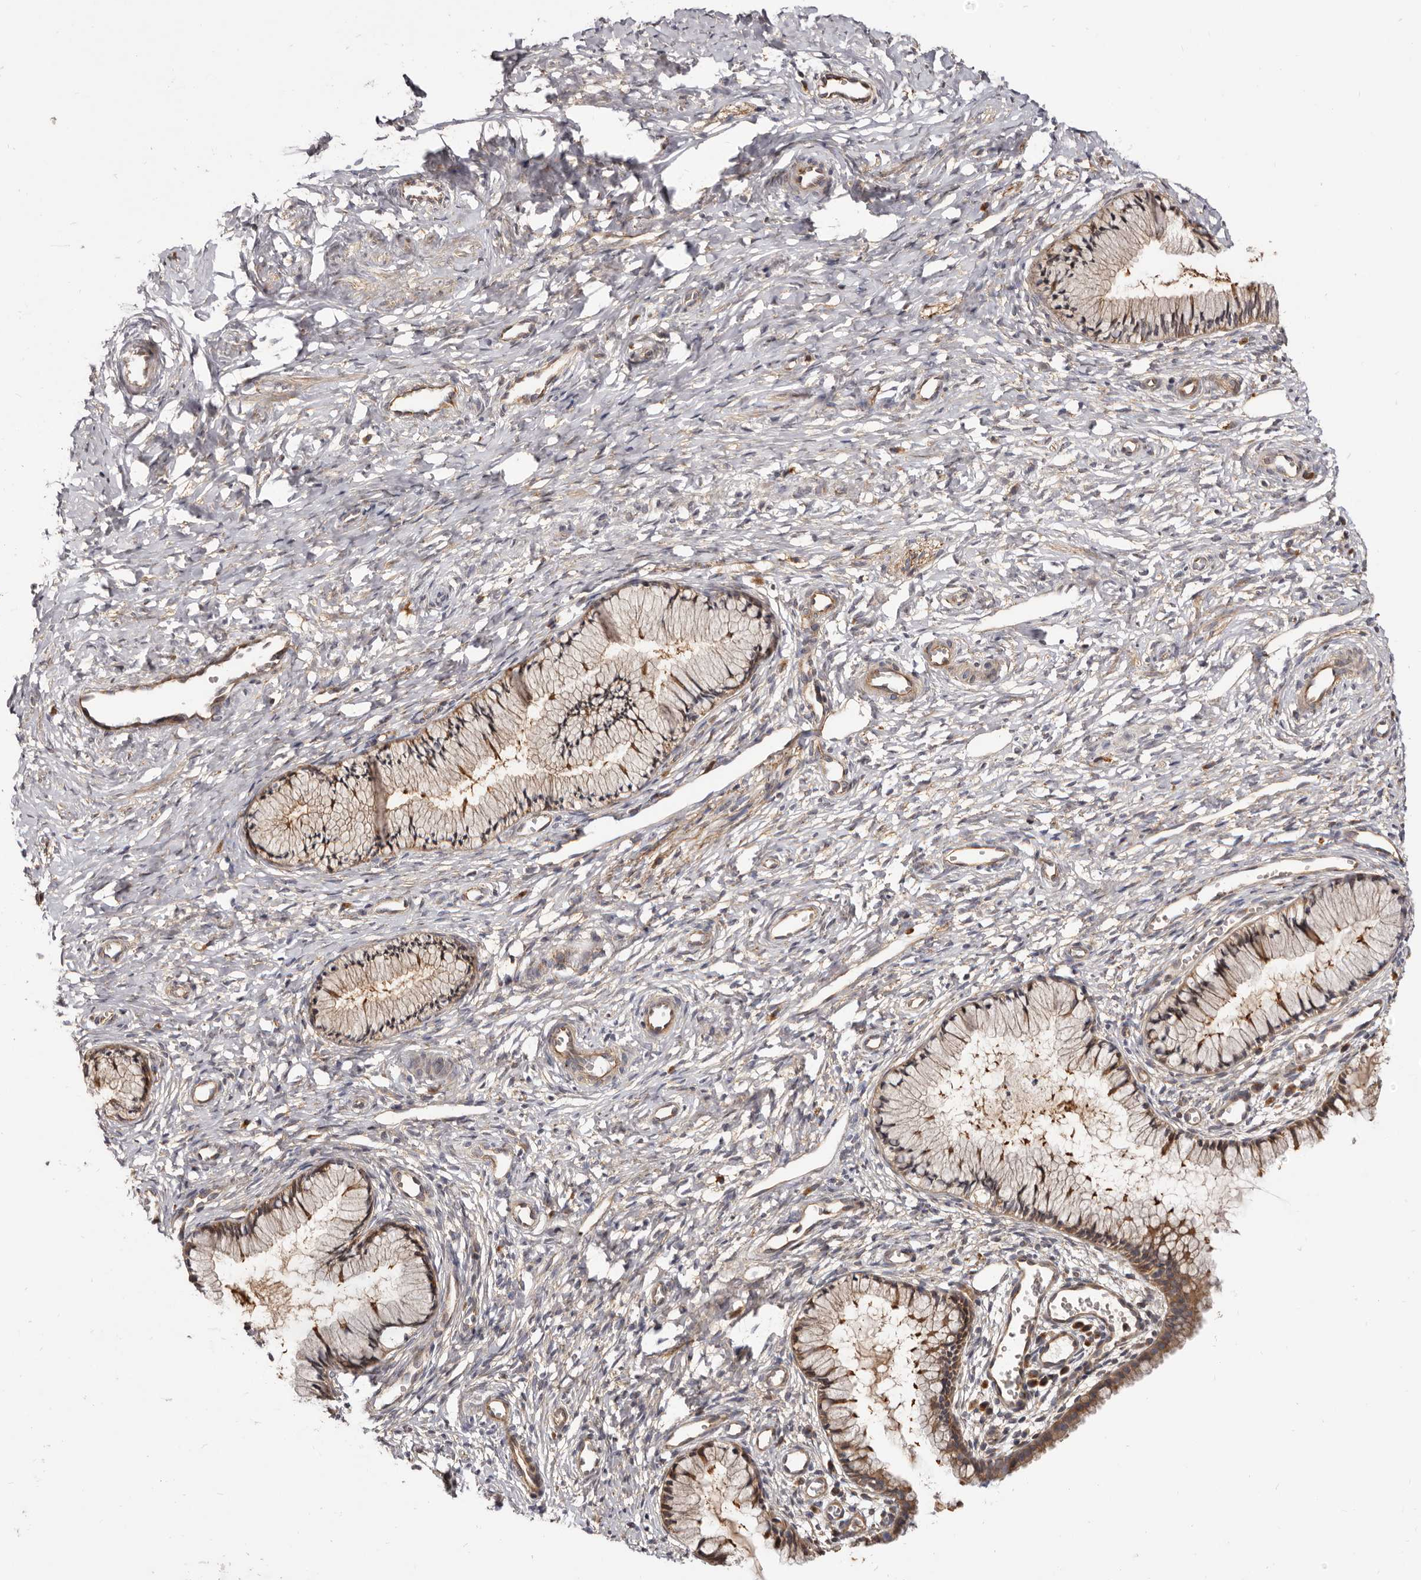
{"staining": {"intensity": "moderate", "quantity": ">75%", "location": "cytoplasmic/membranous"}, "tissue": "cervix", "cell_type": "Glandular cells", "image_type": "normal", "snomed": [{"axis": "morphology", "description": "Normal tissue, NOS"}, {"axis": "topography", "description": "Cervix"}], "caption": "This is an image of IHC staining of unremarkable cervix, which shows moderate positivity in the cytoplasmic/membranous of glandular cells.", "gene": "ADAMTS20", "patient": {"sex": "female", "age": 27}}